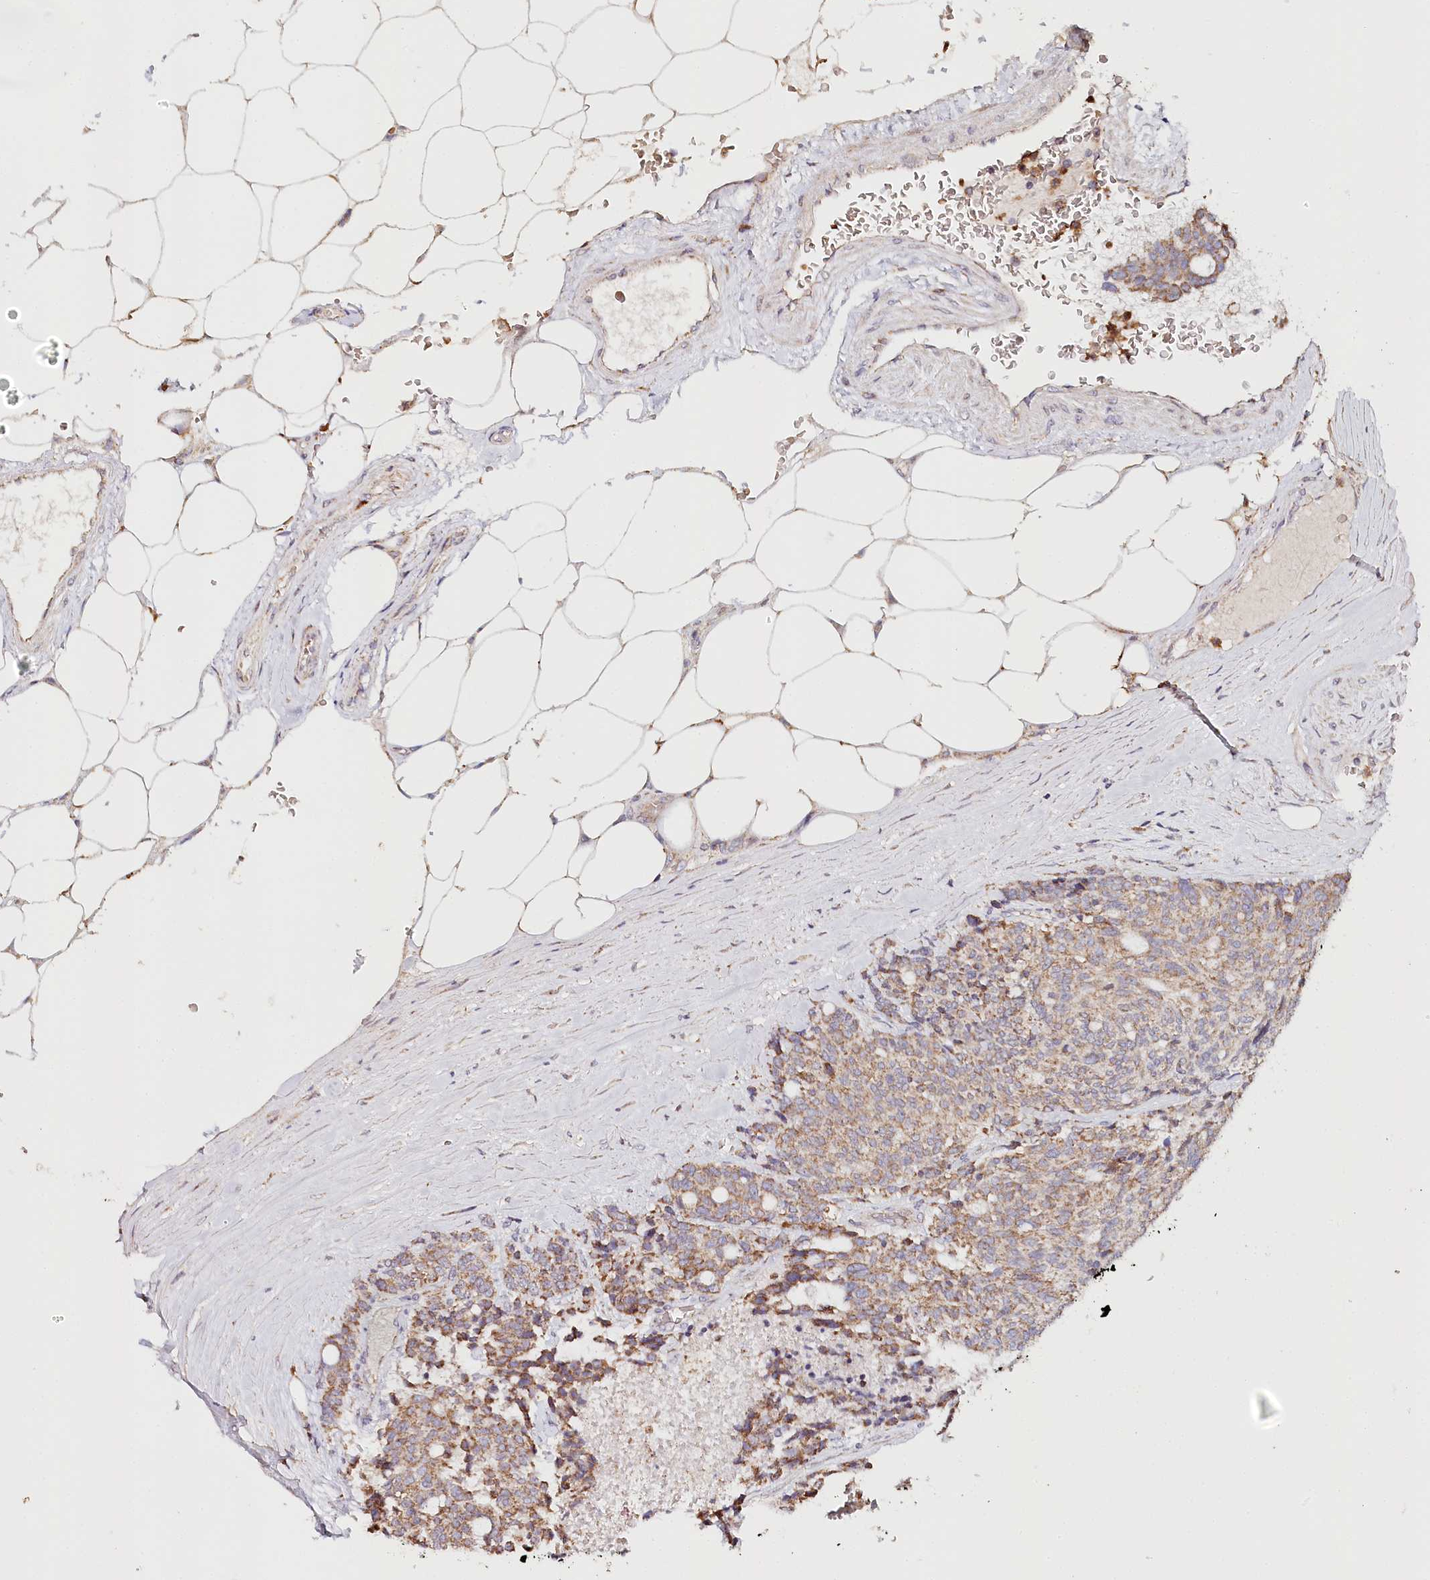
{"staining": {"intensity": "moderate", "quantity": ">75%", "location": "cytoplasmic/membranous"}, "tissue": "carcinoid", "cell_type": "Tumor cells", "image_type": "cancer", "snomed": [{"axis": "morphology", "description": "Carcinoid, malignant, NOS"}, {"axis": "topography", "description": "Pancreas"}], "caption": "A histopathology image of human carcinoid stained for a protein exhibits moderate cytoplasmic/membranous brown staining in tumor cells.", "gene": "MMP25", "patient": {"sex": "female", "age": 54}}